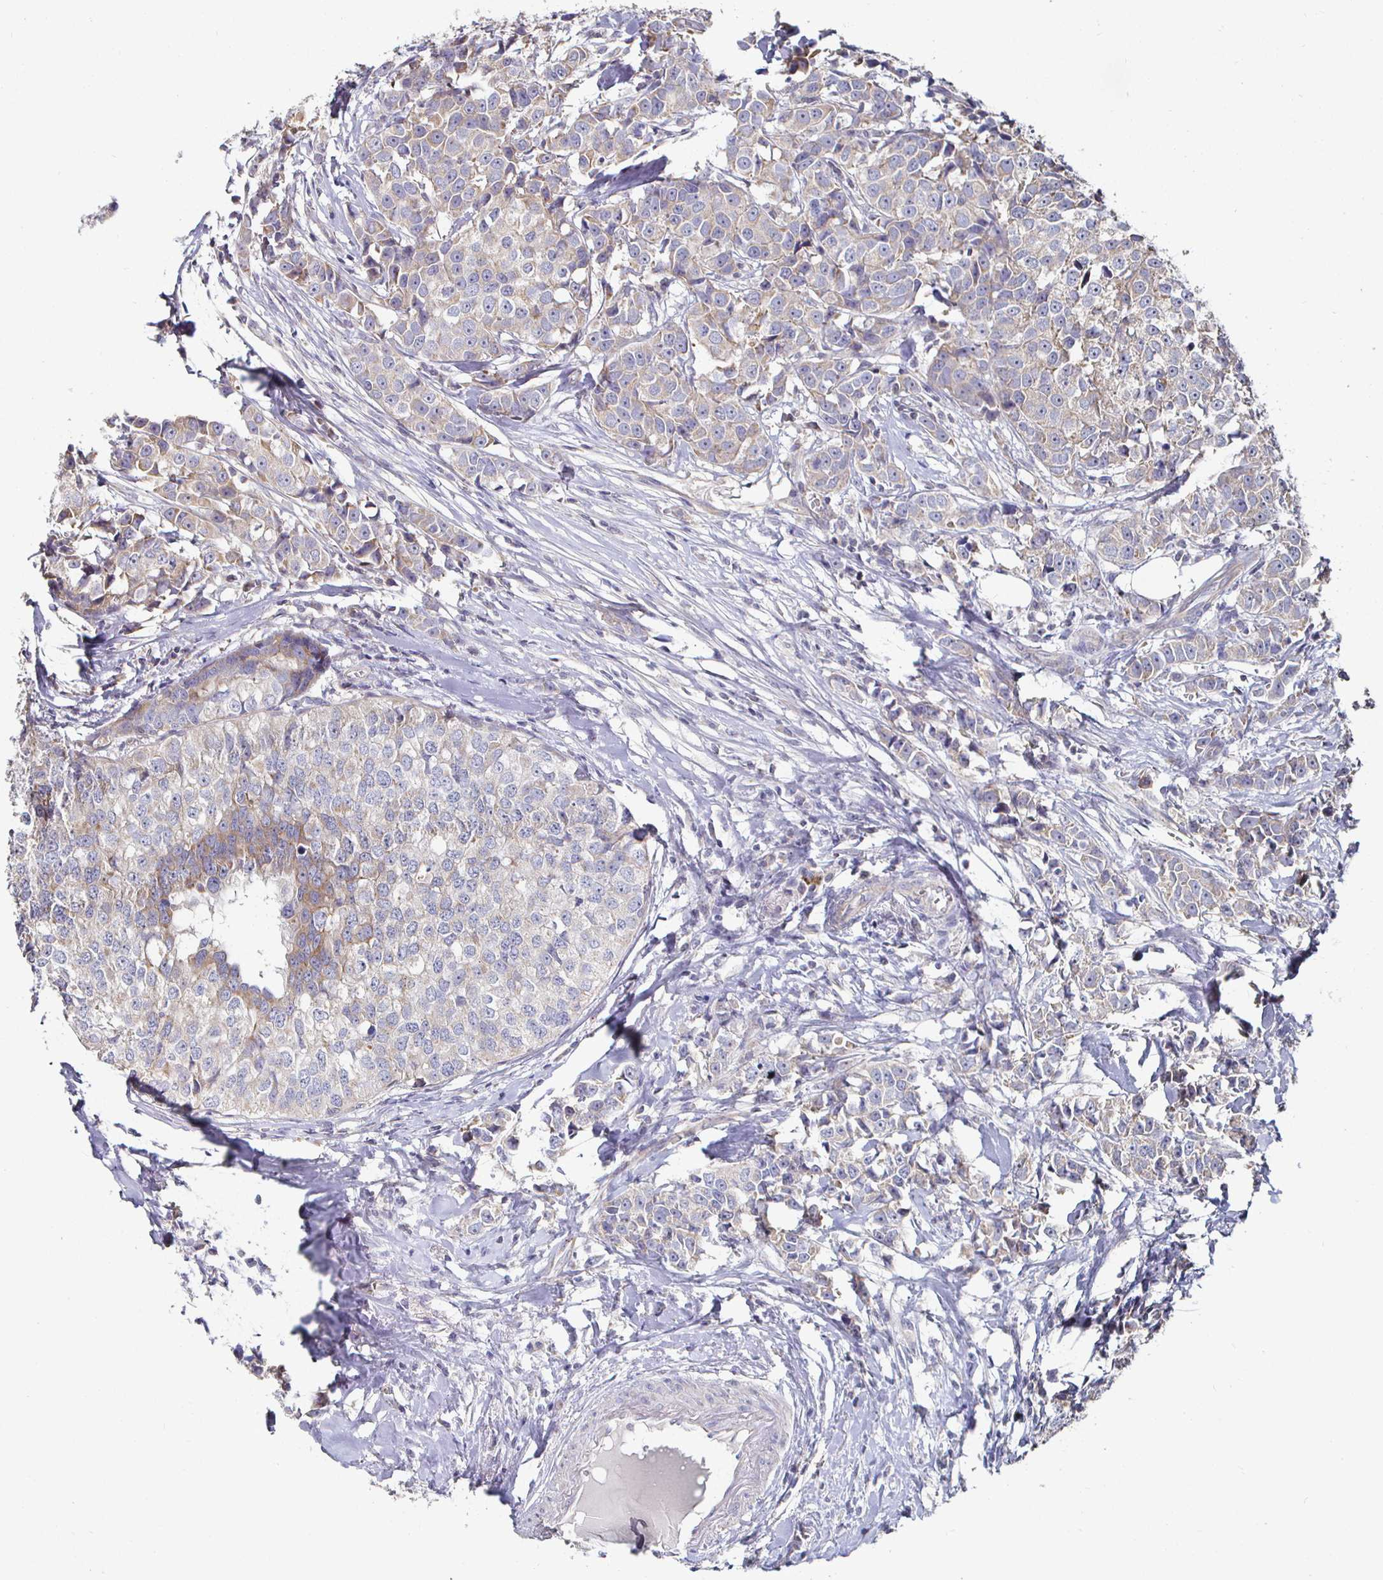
{"staining": {"intensity": "weak", "quantity": ">75%", "location": "cytoplasmic/membranous"}, "tissue": "breast cancer", "cell_type": "Tumor cells", "image_type": "cancer", "snomed": [{"axis": "morphology", "description": "Duct carcinoma"}, {"axis": "topography", "description": "Breast"}], "caption": "Protein analysis of breast invasive ductal carcinoma tissue demonstrates weak cytoplasmic/membranous positivity in approximately >75% of tumor cells.", "gene": "NRSN1", "patient": {"sex": "female", "age": 80}}